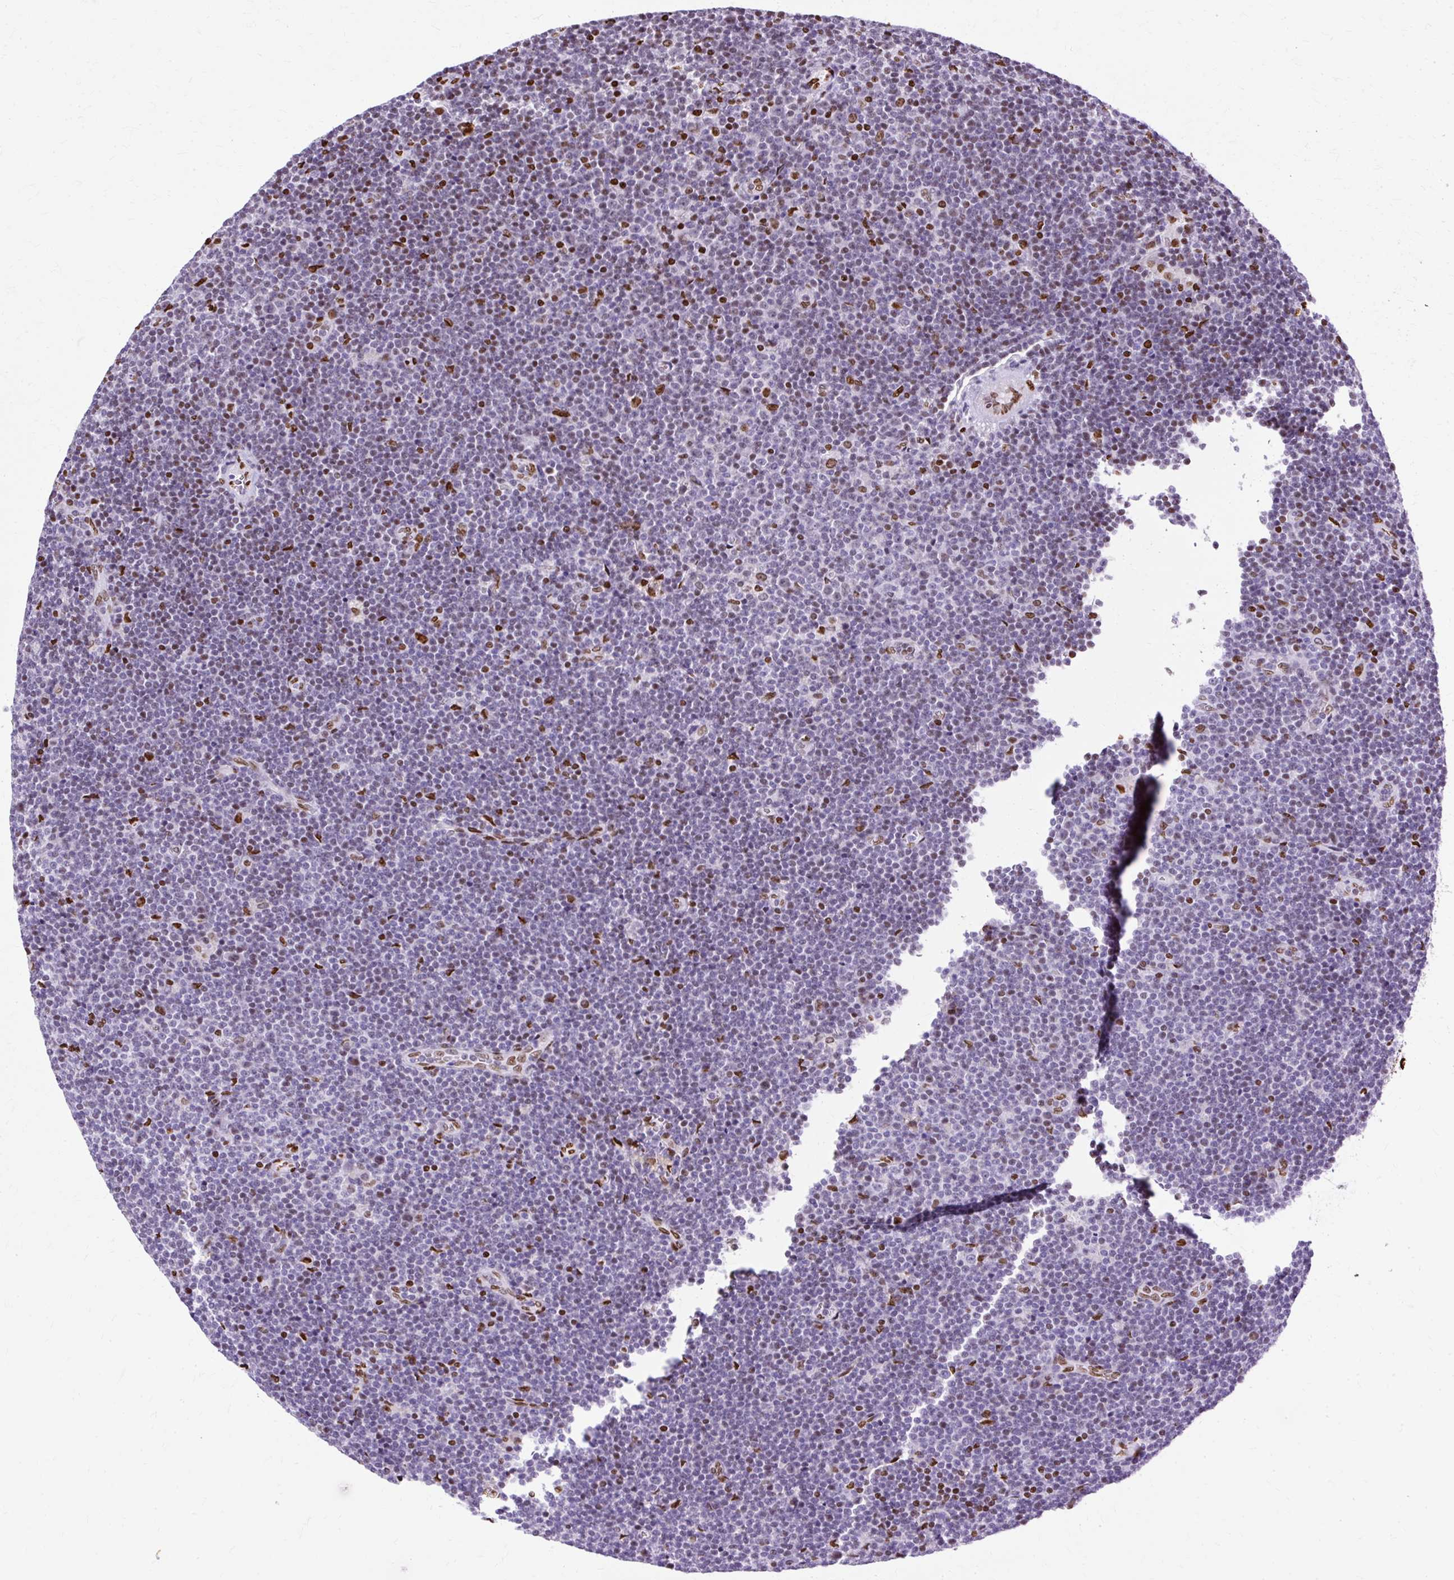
{"staining": {"intensity": "moderate", "quantity": "25%-75%", "location": "nuclear"}, "tissue": "lymphoma", "cell_type": "Tumor cells", "image_type": "cancer", "snomed": [{"axis": "morphology", "description": "Malignant lymphoma, non-Hodgkin's type, Low grade"}, {"axis": "topography", "description": "Lymph node"}], "caption": "Immunohistochemical staining of human lymphoma demonstrates medium levels of moderate nuclear protein expression in approximately 25%-75% of tumor cells. Nuclei are stained in blue.", "gene": "TMEM184C", "patient": {"sex": "male", "age": 48}}